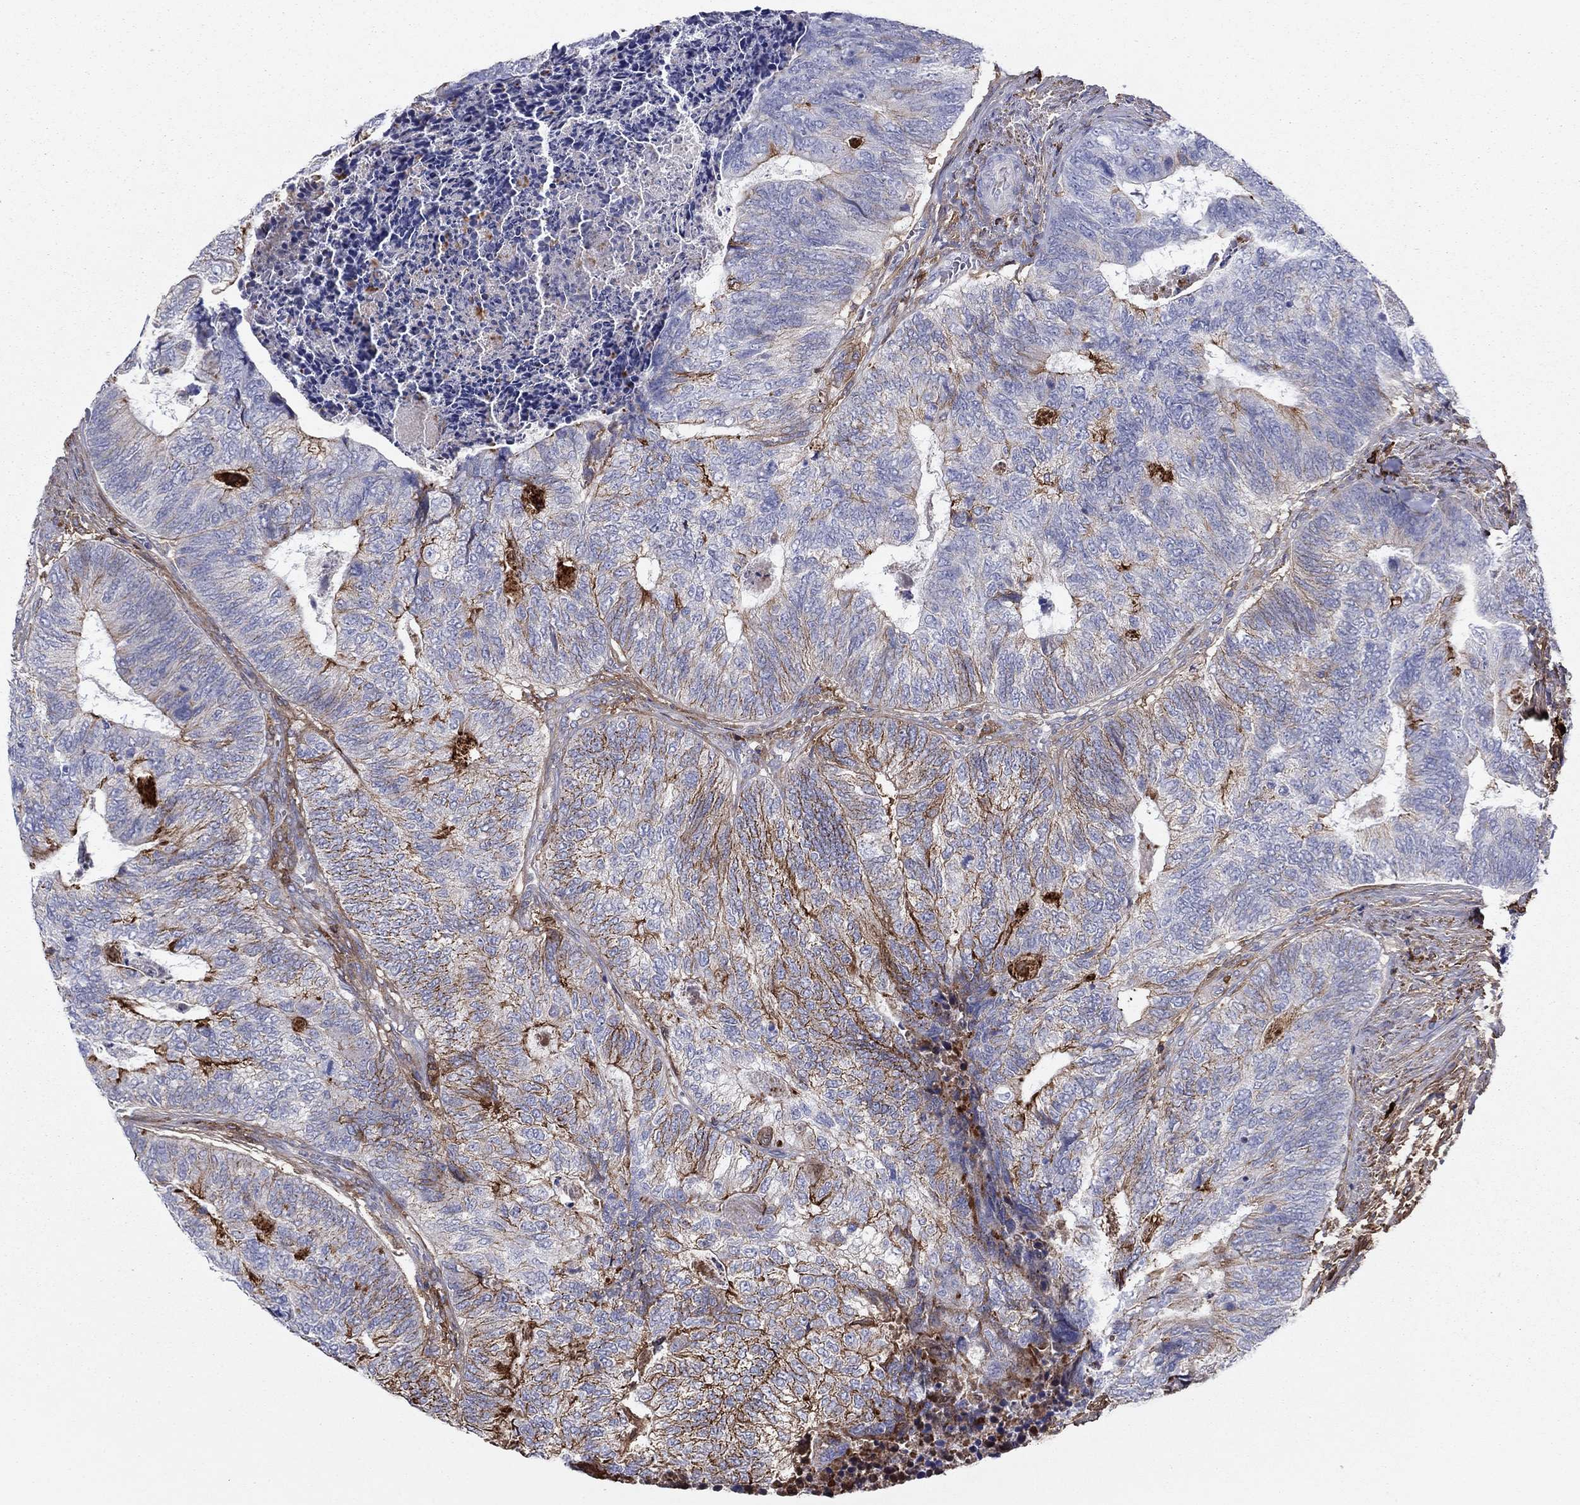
{"staining": {"intensity": "strong", "quantity": "25%-75%", "location": "cytoplasmic/membranous"}, "tissue": "colorectal cancer", "cell_type": "Tumor cells", "image_type": "cancer", "snomed": [{"axis": "morphology", "description": "Adenocarcinoma, NOS"}, {"axis": "topography", "description": "Colon"}], "caption": "There is high levels of strong cytoplasmic/membranous positivity in tumor cells of adenocarcinoma (colorectal), as demonstrated by immunohistochemical staining (brown color).", "gene": "HPX", "patient": {"sex": "female", "age": 67}}